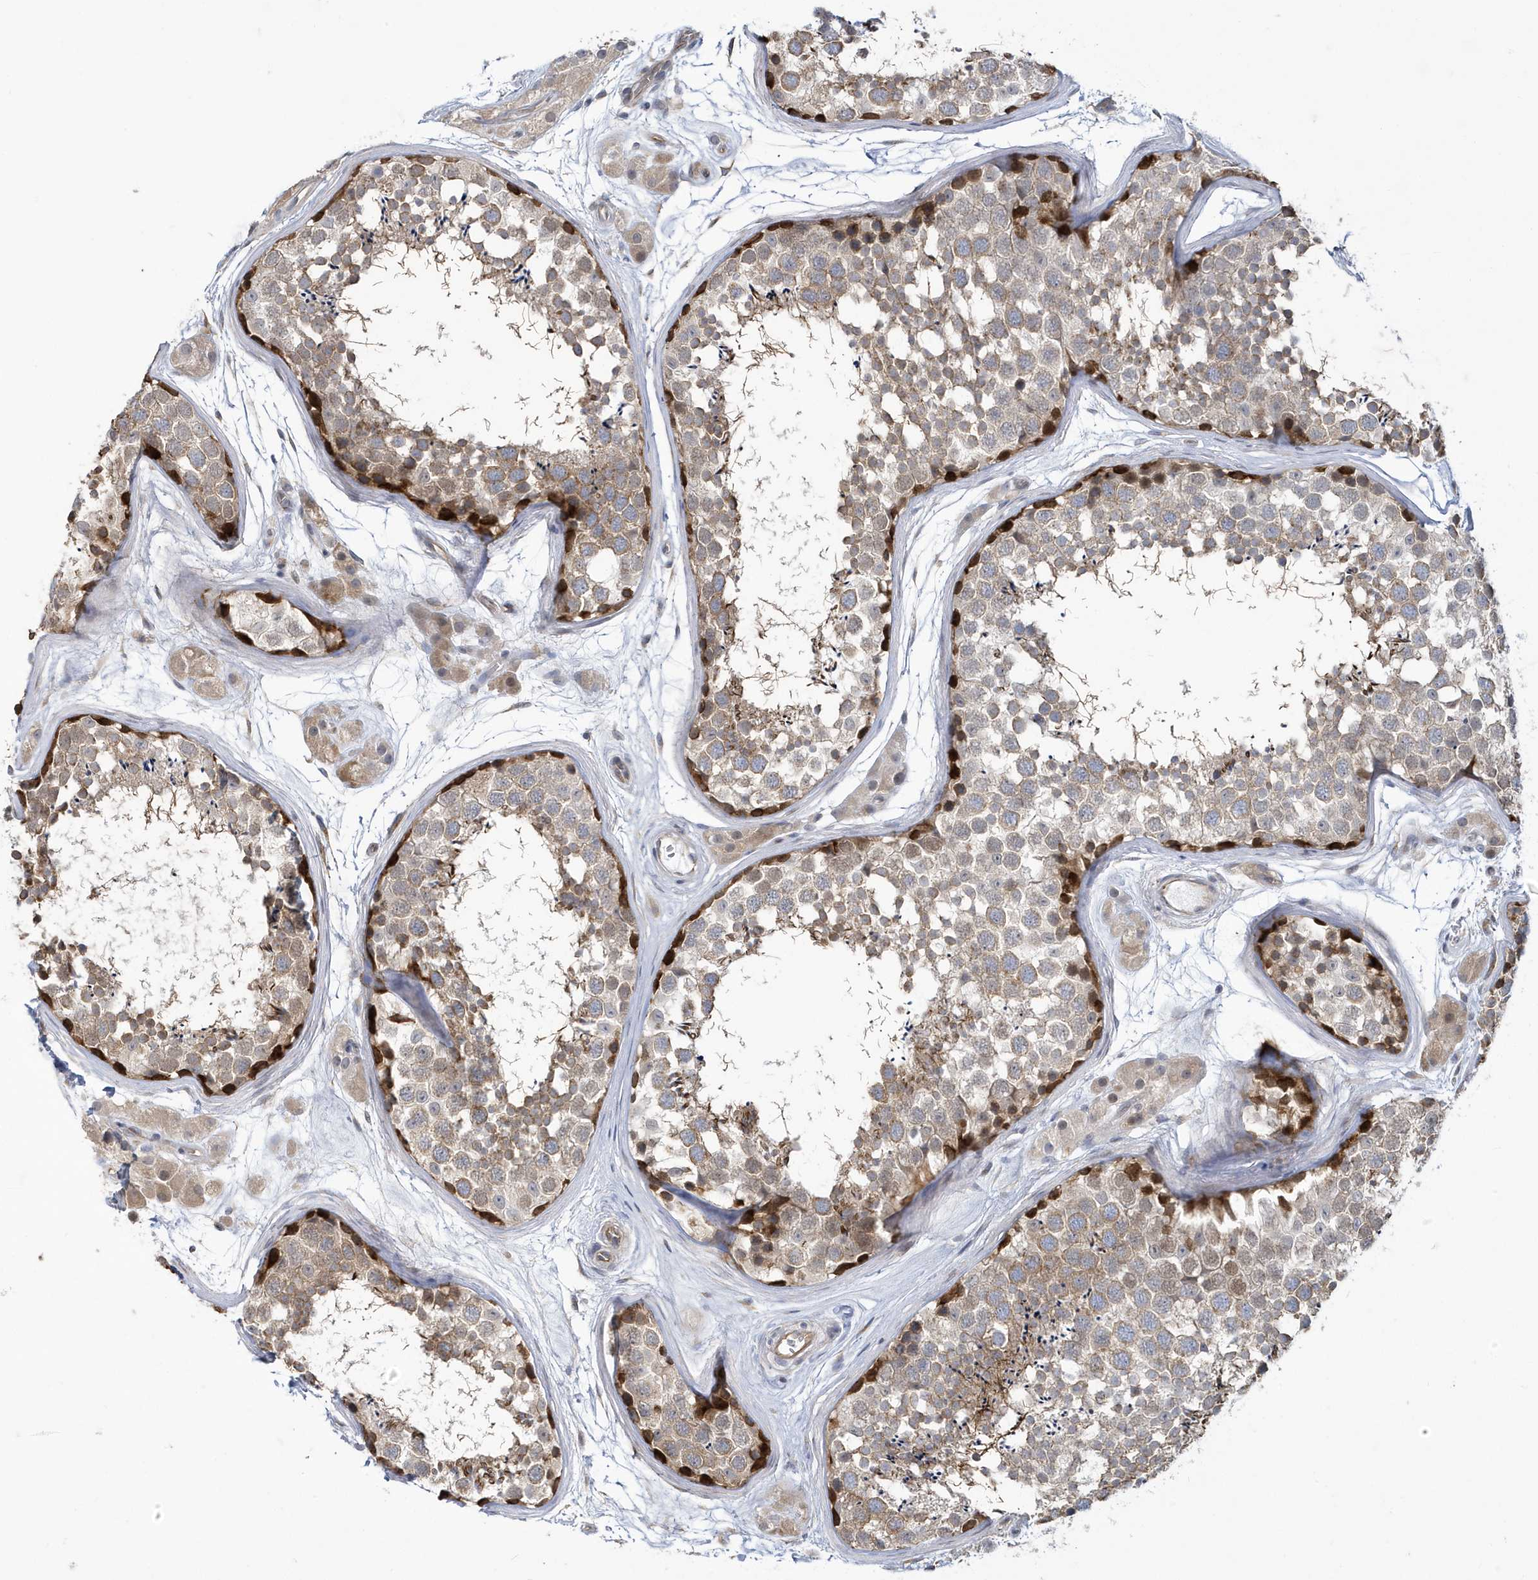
{"staining": {"intensity": "strong", "quantity": "<25%", "location": "cytoplasmic/membranous,nuclear"}, "tissue": "testis", "cell_type": "Cells in seminiferous ducts", "image_type": "normal", "snomed": [{"axis": "morphology", "description": "Normal tissue, NOS"}, {"axis": "topography", "description": "Testis"}], "caption": "IHC micrograph of benign human testis stained for a protein (brown), which shows medium levels of strong cytoplasmic/membranous,nuclear staining in about <25% of cells in seminiferous ducts.", "gene": "ZNF654", "patient": {"sex": "male", "age": 56}}